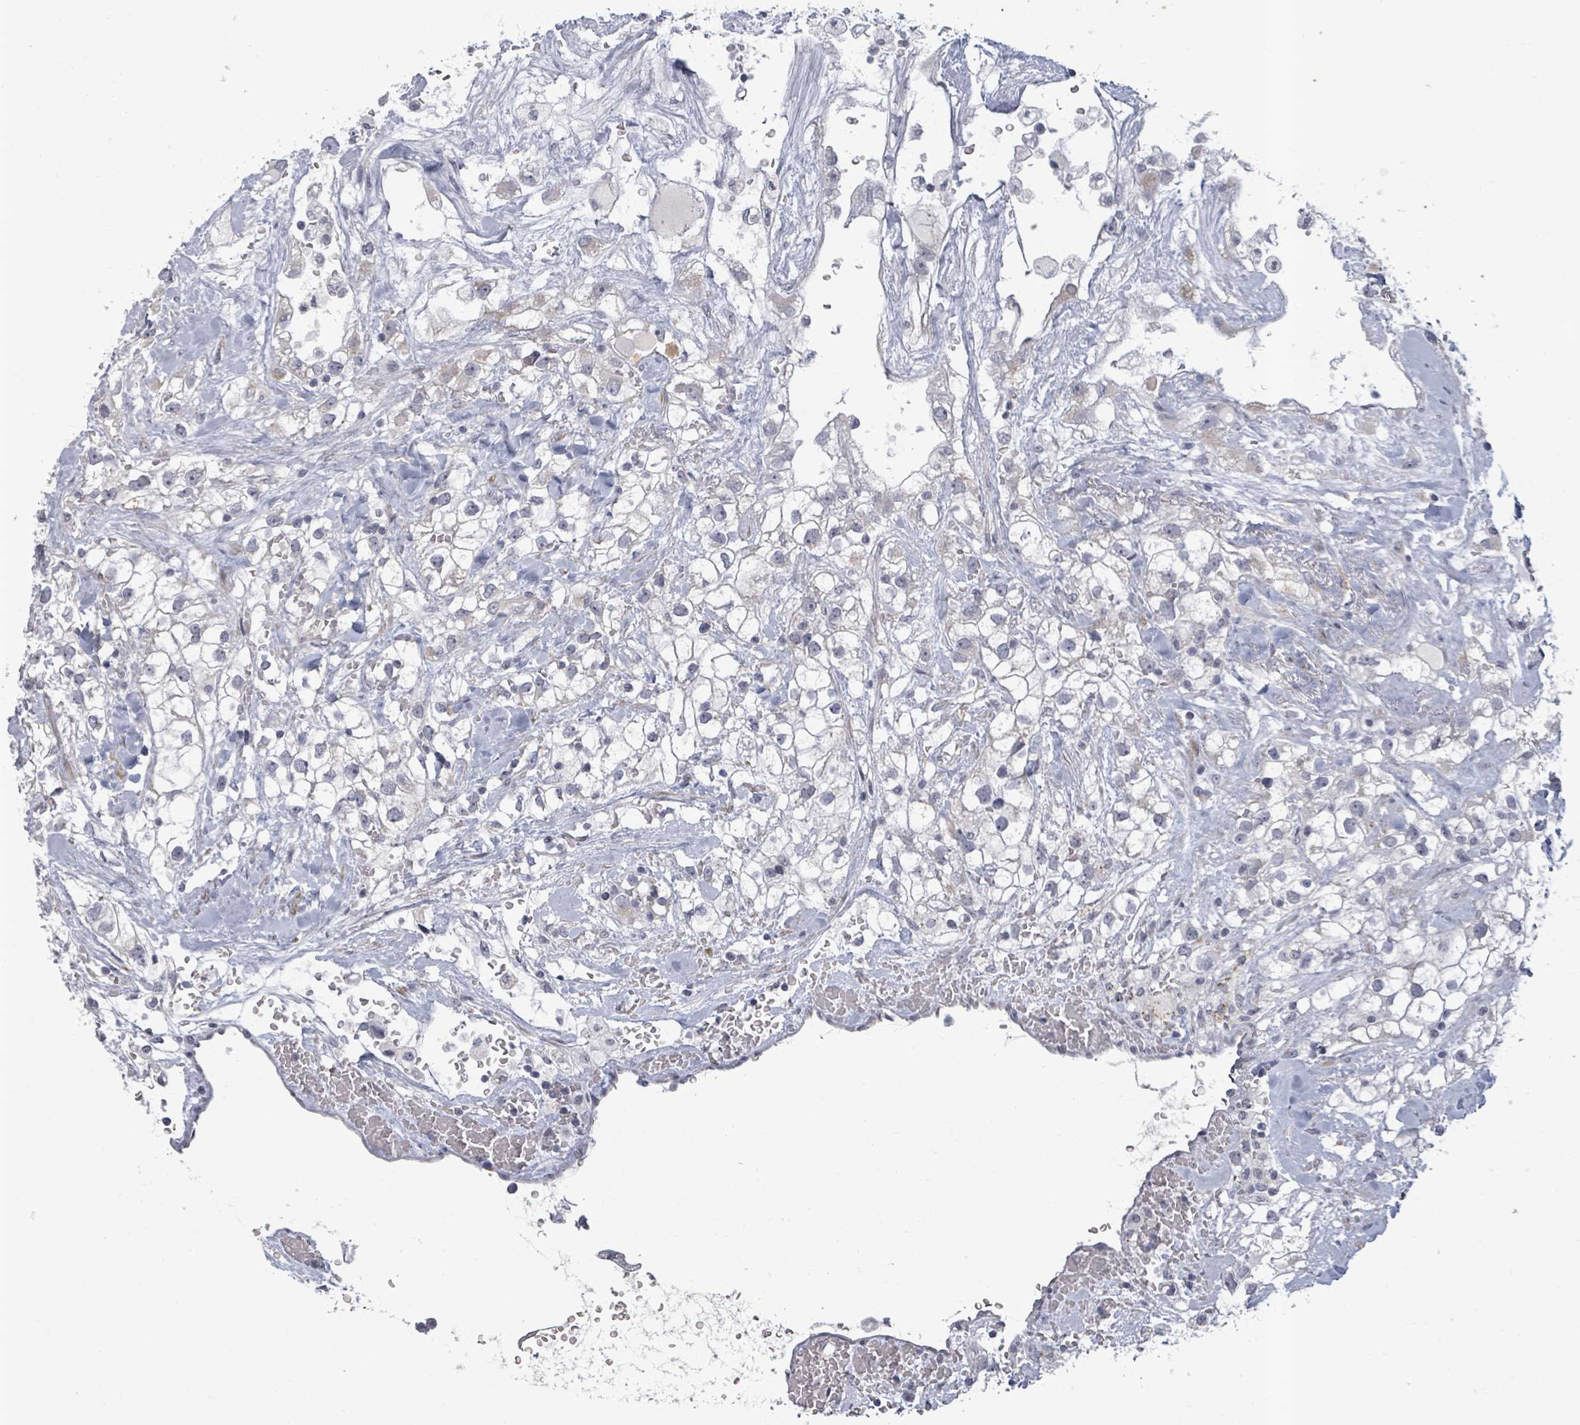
{"staining": {"intensity": "negative", "quantity": "none", "location": "none"}, "tissue": "renal cancer", "cell_type": "Tumor cells", "image_type": "cancer", "snomed": [{"axis": "morphology", "description": "Adenocarcinoma, NOS"}, {"axis": "topography", "description": "Kidney"}], "caption": "Photomicrograph shows no protein positivity in tumor cells of renal cancer (adenocarcinoma) tissue. (Brightfield microscopy of DAB IHC at high magnification).", "gene": "PTPN20", "patient": {"sex": "male", "age": 59}}